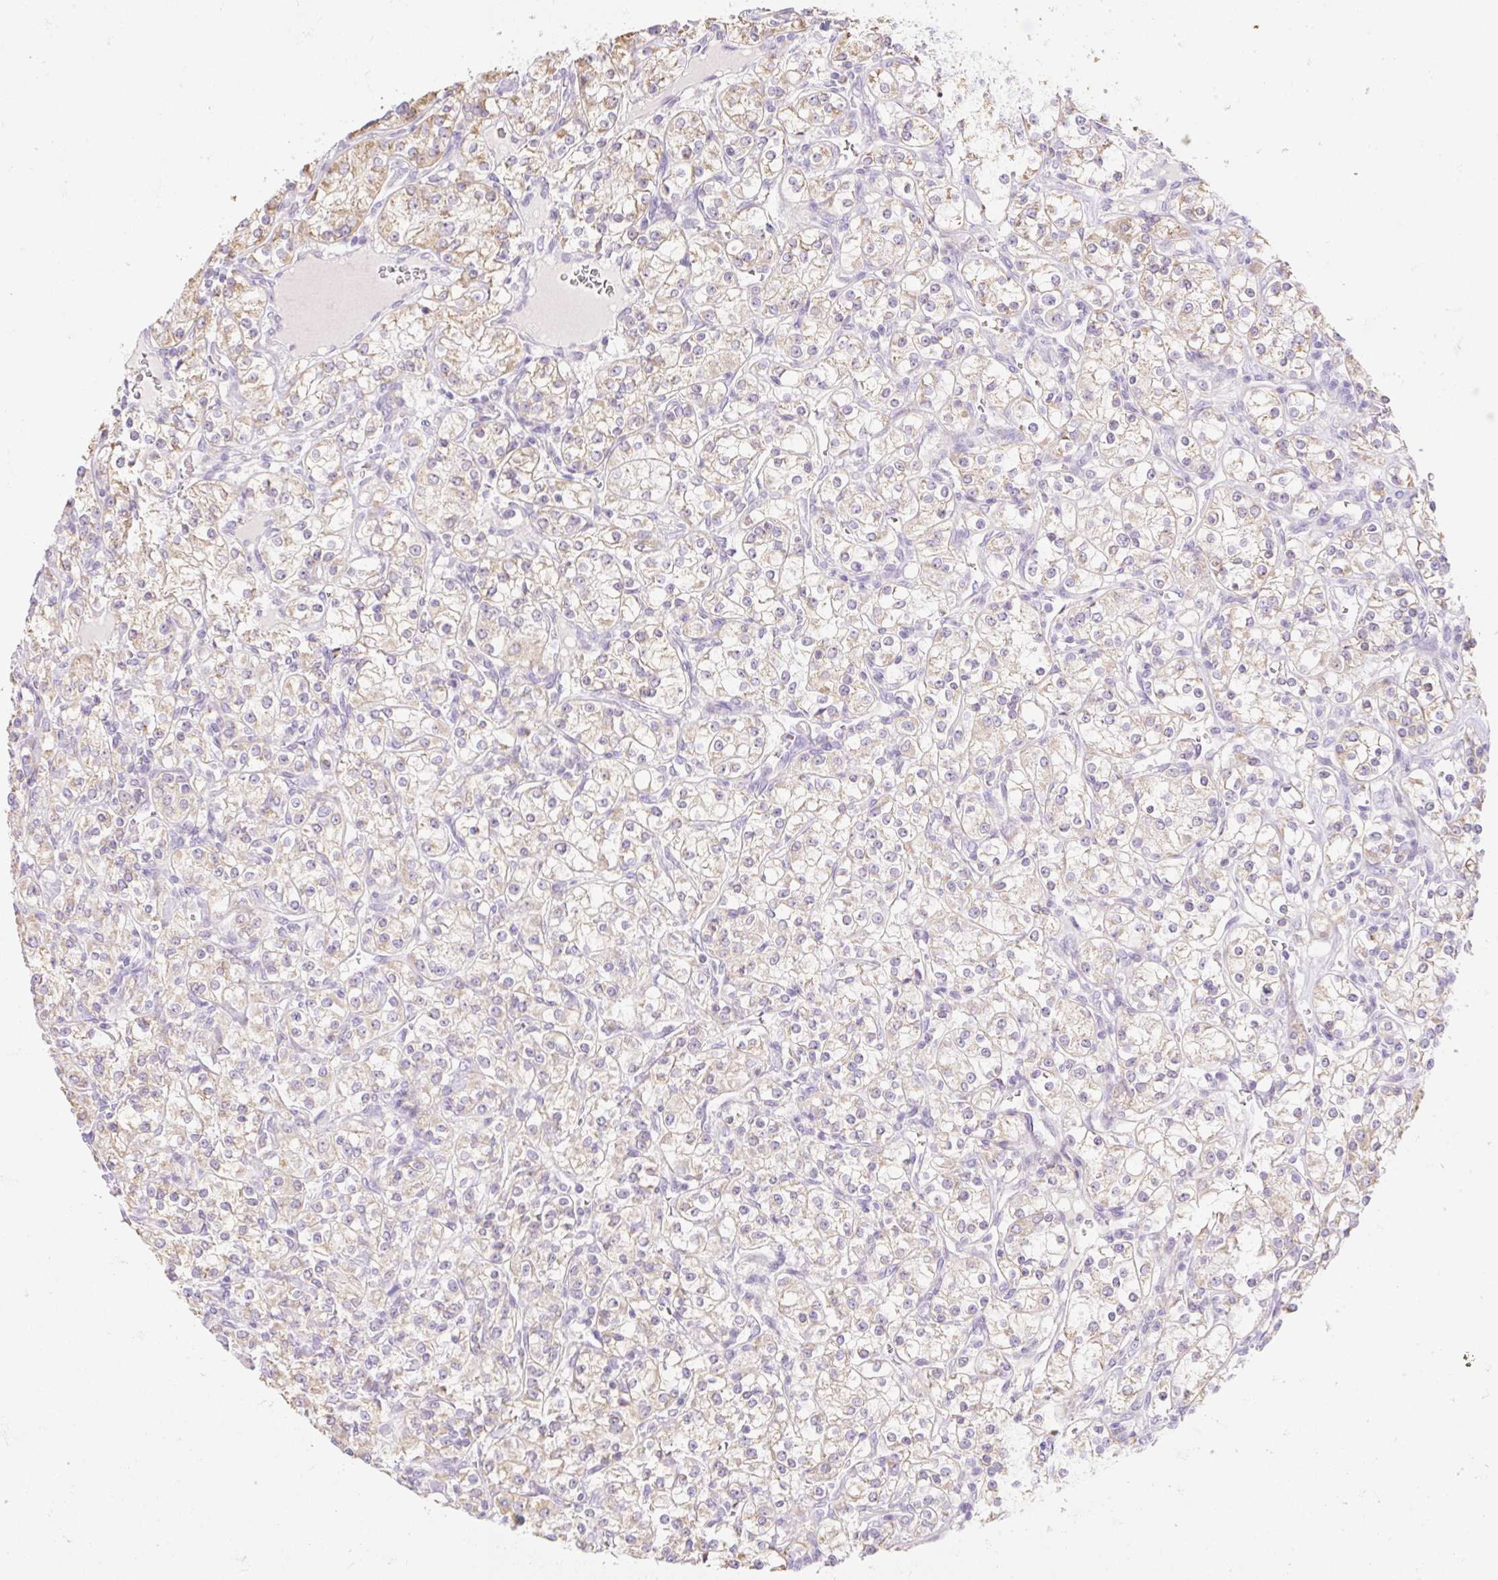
{"staining": {"intensity": "weak", "quantity": ">75%", "location": "cytoplasmic/membranous"}, "tissue": "renal cancer", "cell_type": "Tumor cells", "image_type": "cancer", "snomed": [{"axis": "morphology", "description": "Adenocarcinoma, NOS"}, {"axis": "topography", "description": "Kidney"}], "caption": "Immunohistochemistry staining of adenocarcinoma (renal), which demonstrates low levels of weak cytoplasmic/membranous expression in approximately >75% of tumor cells indicating weak cytoplasmic/membranous protein positivity. The staining was performed using DAB (3,3'-diaminobenzidine) (brown) for protein detection and nuclei were counterstained in hematoxylin (blue).", "gene": "DHX35", "patient": {"sex": "male", "age": 77}}